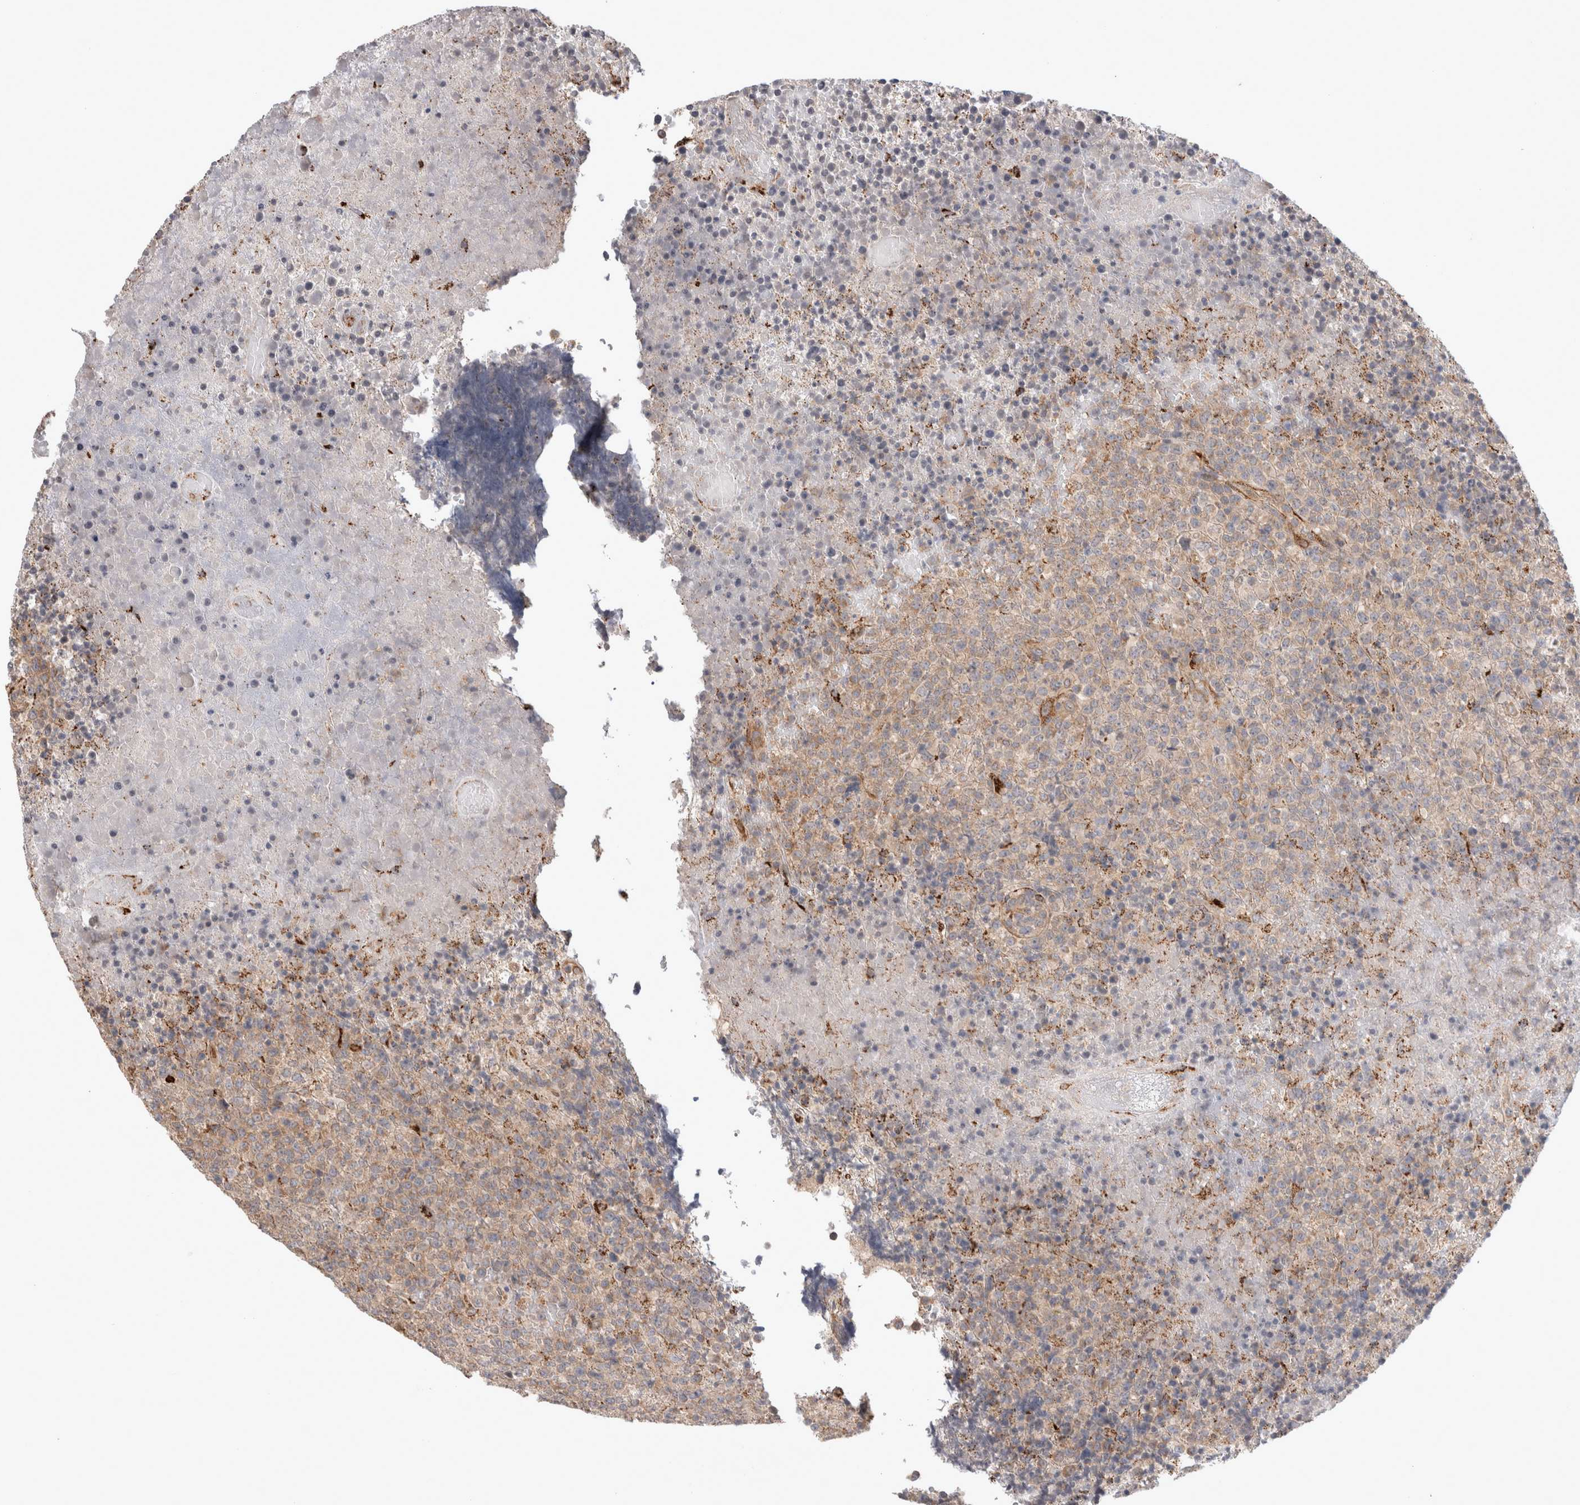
{"staining": {"intensity": "weak", "quantity": "<25%", "location": "cytoplasmic/membranous"}, "tissue": "lymphoma", "cell_type": "Tumor cells", "image_type": "cancer", "snomed": [{"axis": "morphology", "description": "Malignant lymphoma, non-Hodgkin's type, High grade"}, {"axis": "topography", "description": "Lymph node"}], "caption": "This is a image of immunohistochemistry (IHC) staining of high-grade malignant lymphoma, non-Hodgkin's type, which shows no expression in tumor cells.", "gene": "HROB", "patient": {"sex": "male", "age": 13}}